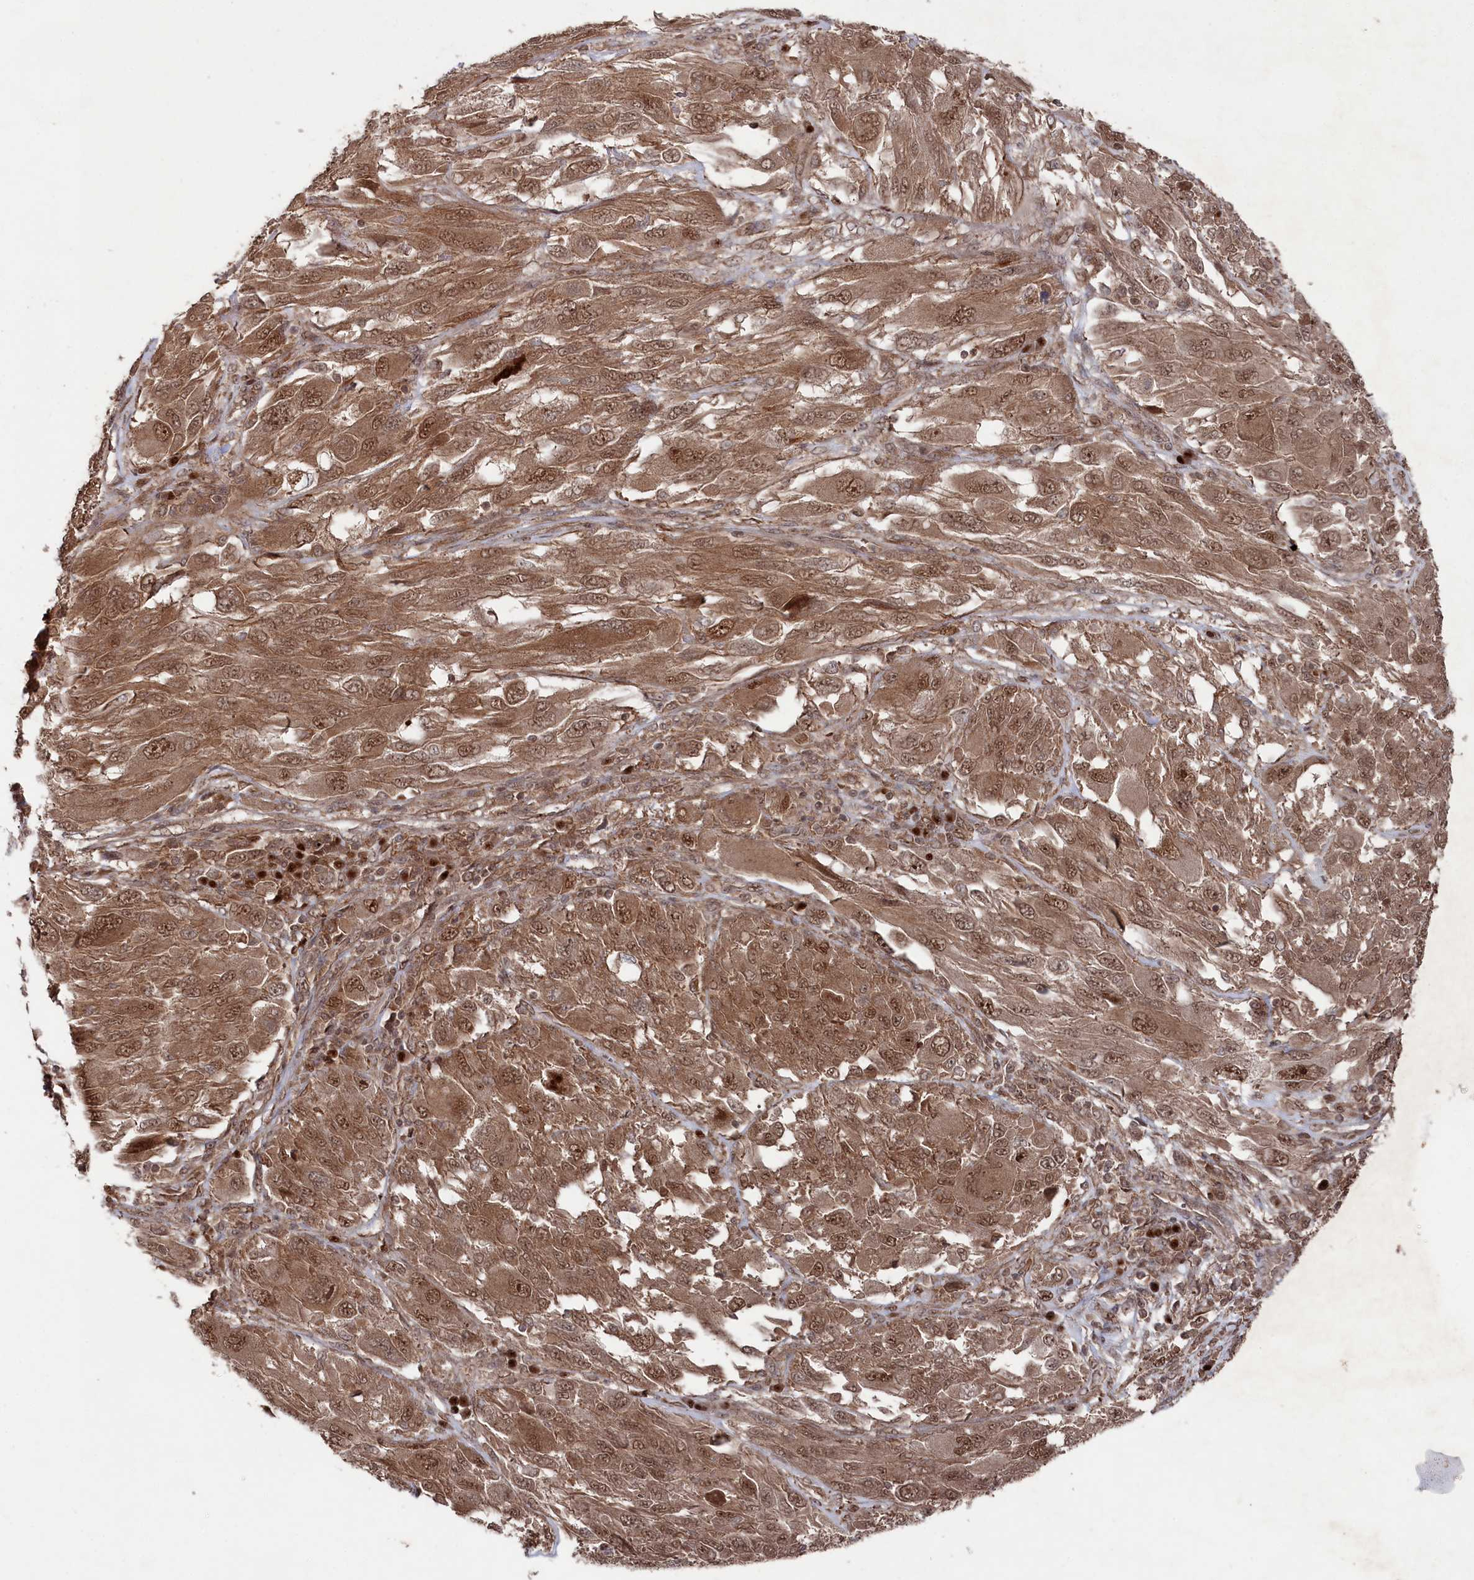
{"staining": {"intensity": "moderate", "quantity": ">75%", "location": "cytoplasmic/membranous,nuclear"}, "tissue": "melanoma", "cell_type": "Tumor cells", "image_type": "cancer", "snomed": [{"axis": "morphology", "description": "Malignant melanoma, NOS"}, {"axis": "topography", "description": "Skin"}], "caption": "IHC micrograph of malignant melanoma stained for a protein (brown), which reveals medium levels of moderate cytoplasmic/membranous and nuclear positivity in approximately >75% of tumor cells.", "gene": "BORCS7", "patient": {"sex": "female", "age": 91}}